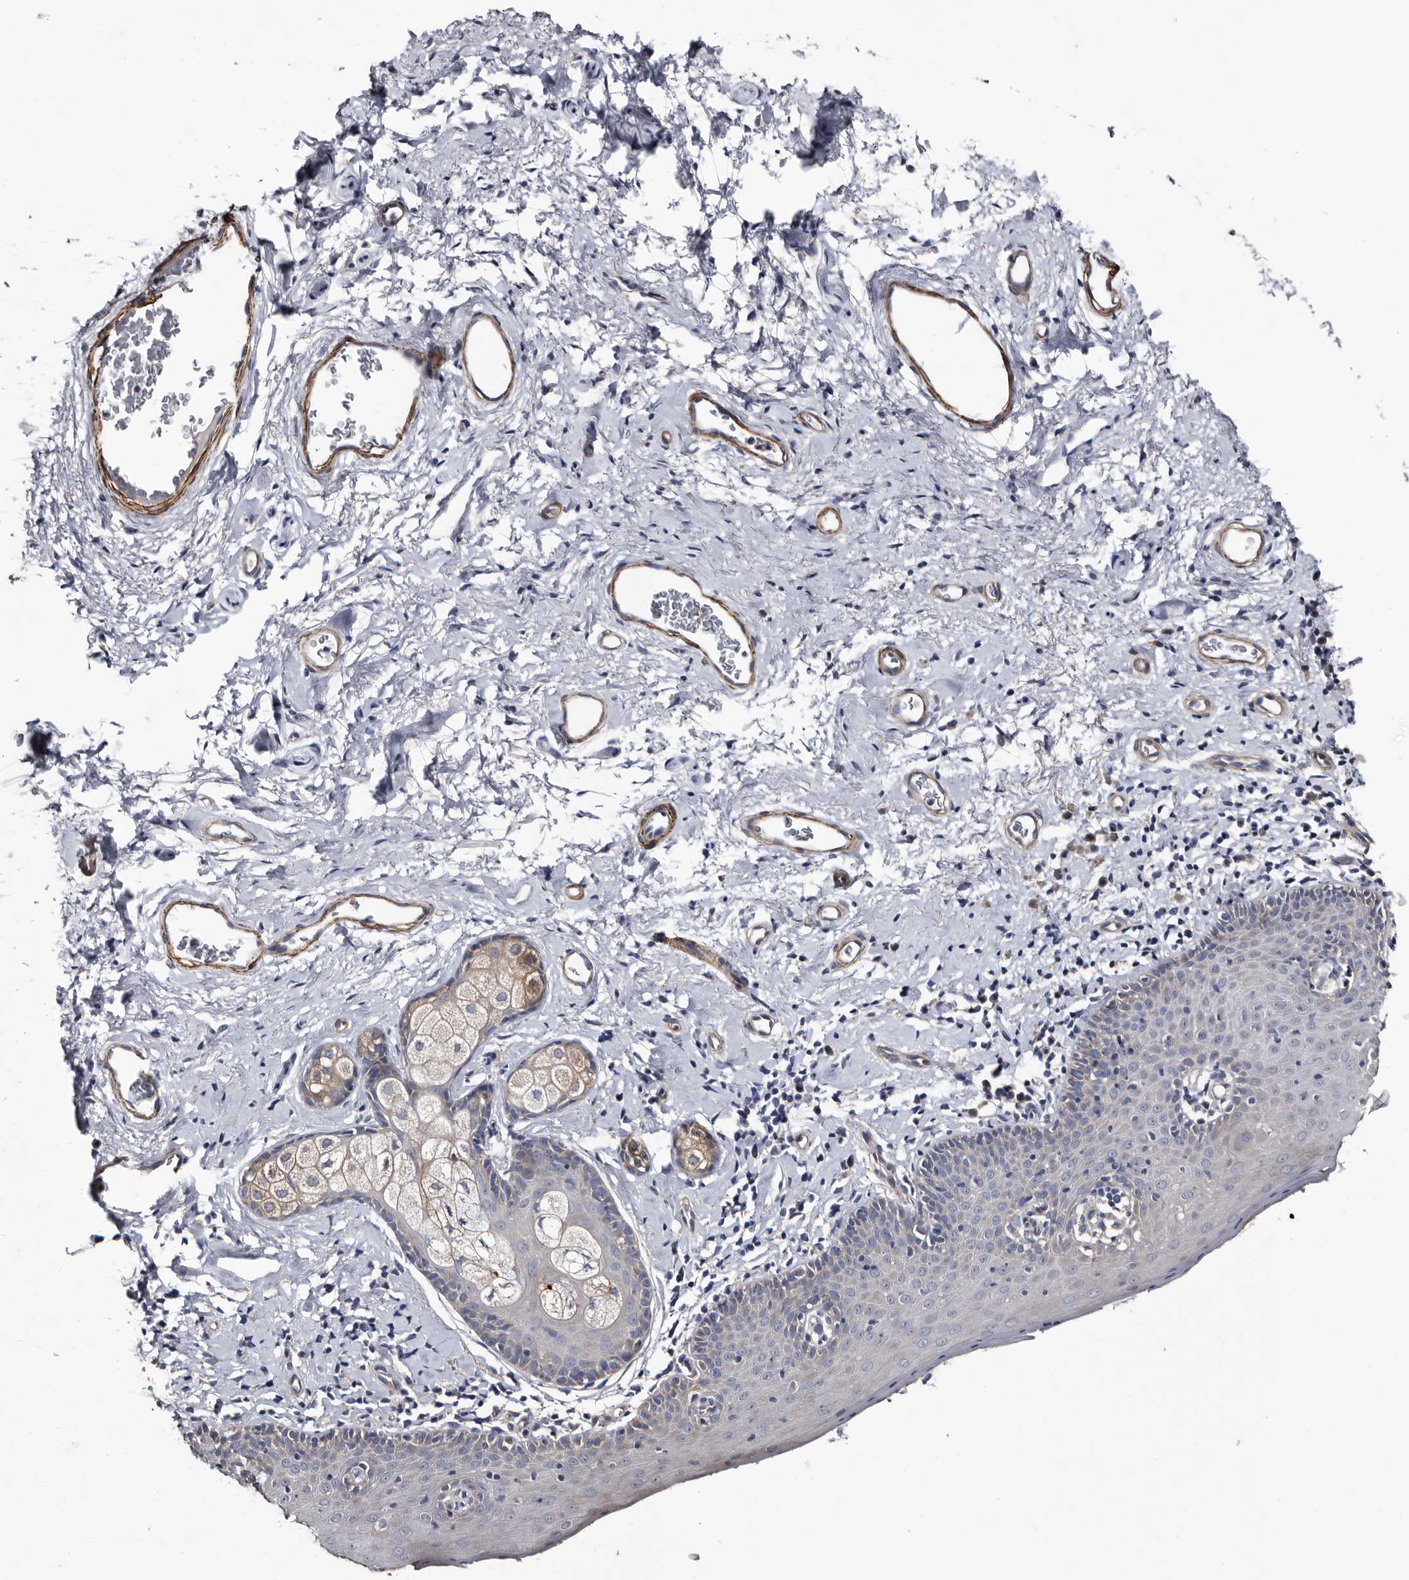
{"staining": {"intensity": "weak", "quantity": "<25%", "location": "cytoplasmic/membranous"}, "tissue": "skin", "cell_type": "Epidermal cells", "image_type": "normal", "snomed": [{"axis": "morphology", "description": "Normal tissue, NOS"}, {"axis": "topography", "description": "Vulva"}], "caption": "This is an immunohistochemistry photomicrograph of unremarkable skin. There is no positivity in epidermal cells.", "gene": "IARS1", "patient": {"sex": "female", "age": 66}}